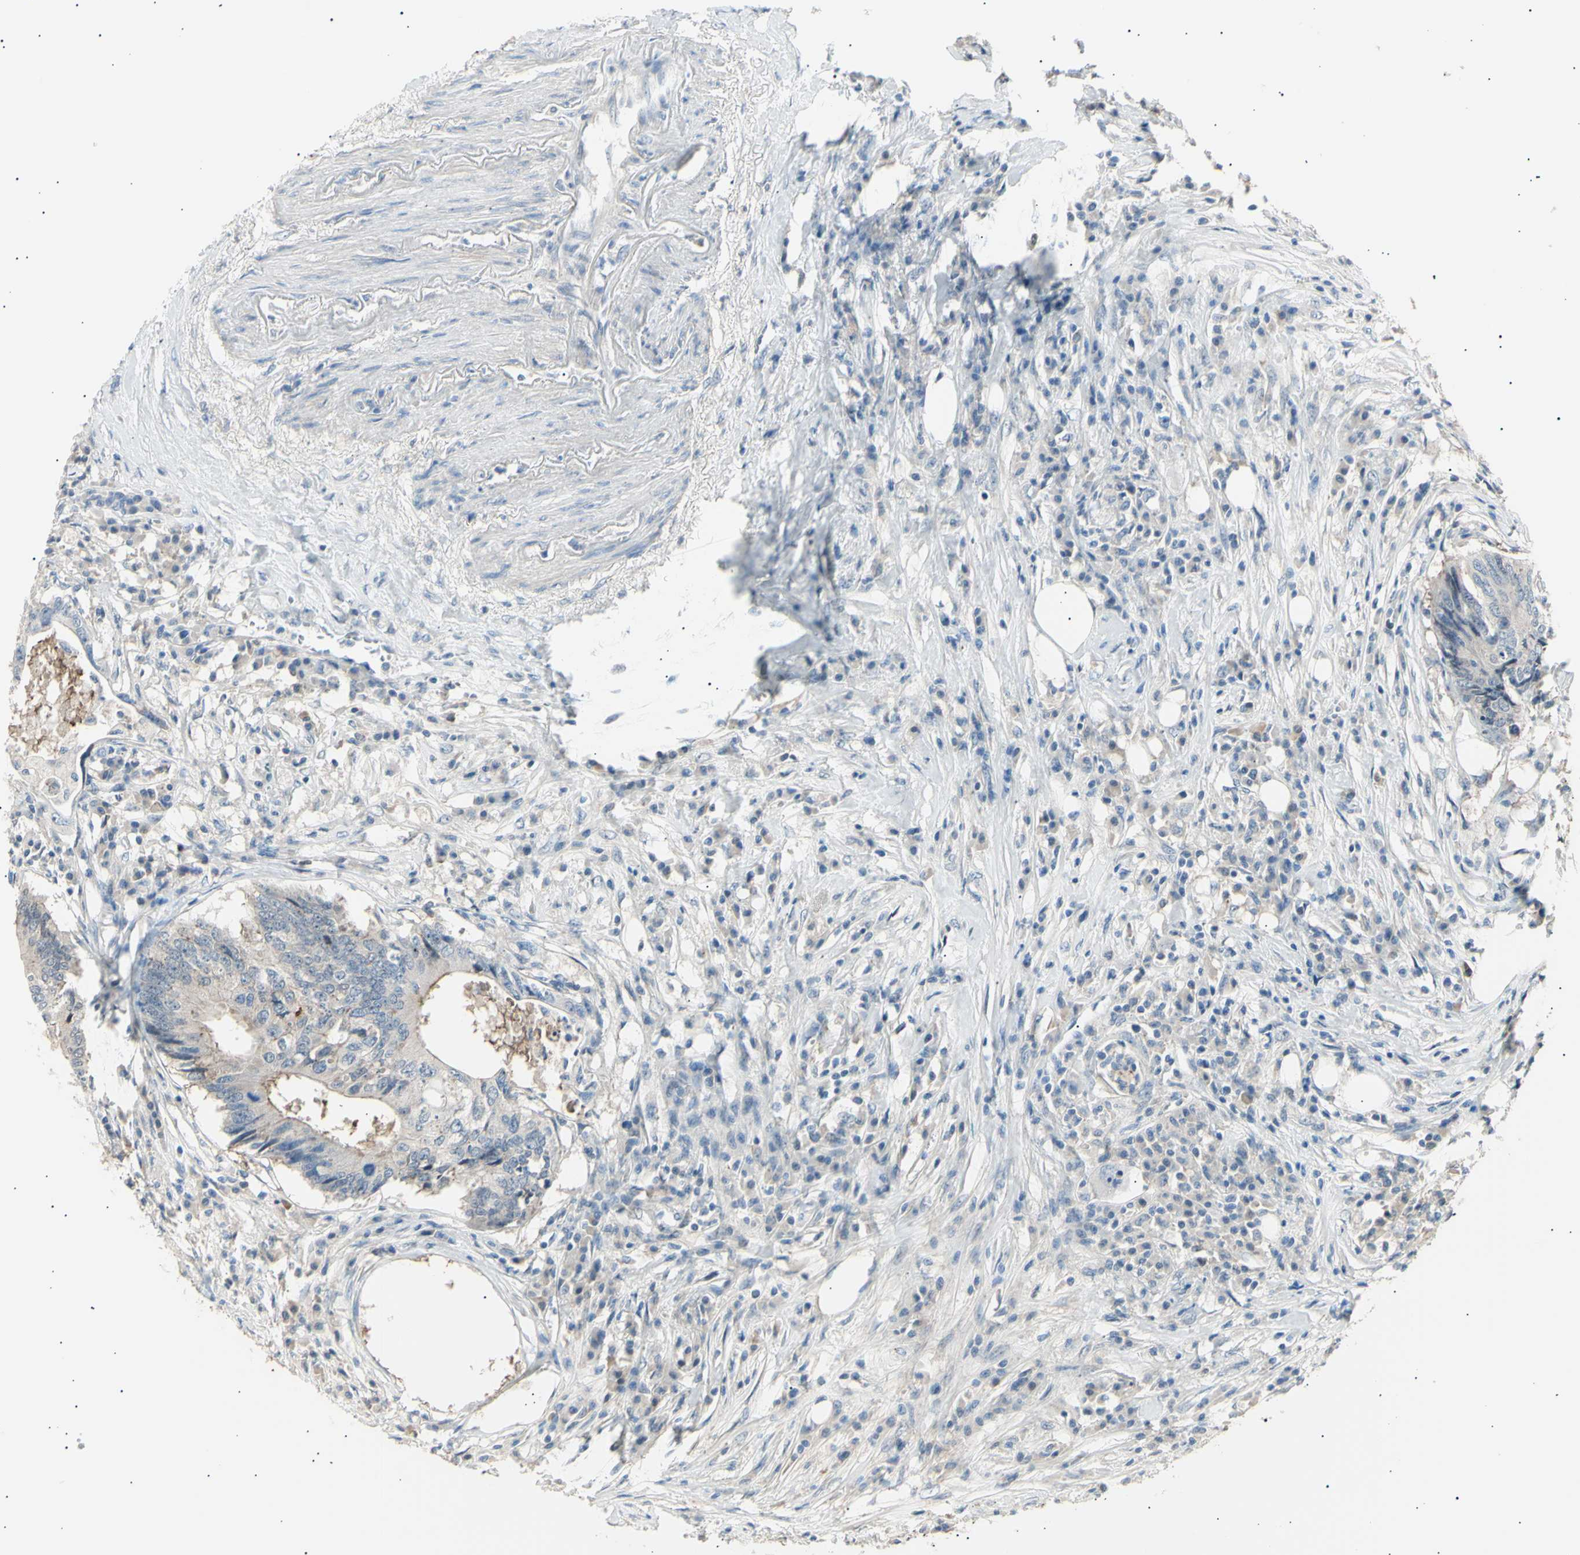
{"staining": {"intensity": "weak", "quantity": ">75%", "location": "cytoplasmic/membranous"}, "tissue": "colorectal cancer", "cell_type": "Tumor cells", "image_type": "cancer", "snomed": [{"axis": "morphology", "description": "Adenocarcinoma, NOS"}, {"axis": "topography", "description": "Colon"}], "caption": "Immunohistochemistry histopathology image of adenocarcinoma (colorectal) stained for a protein (brown), which exhibits low levels of weak cytoplasmic/membranous positivity in approximately >75% of tumor cells.", "gene": "LHPP", "patient": {"sex": "male", "age": 71}}